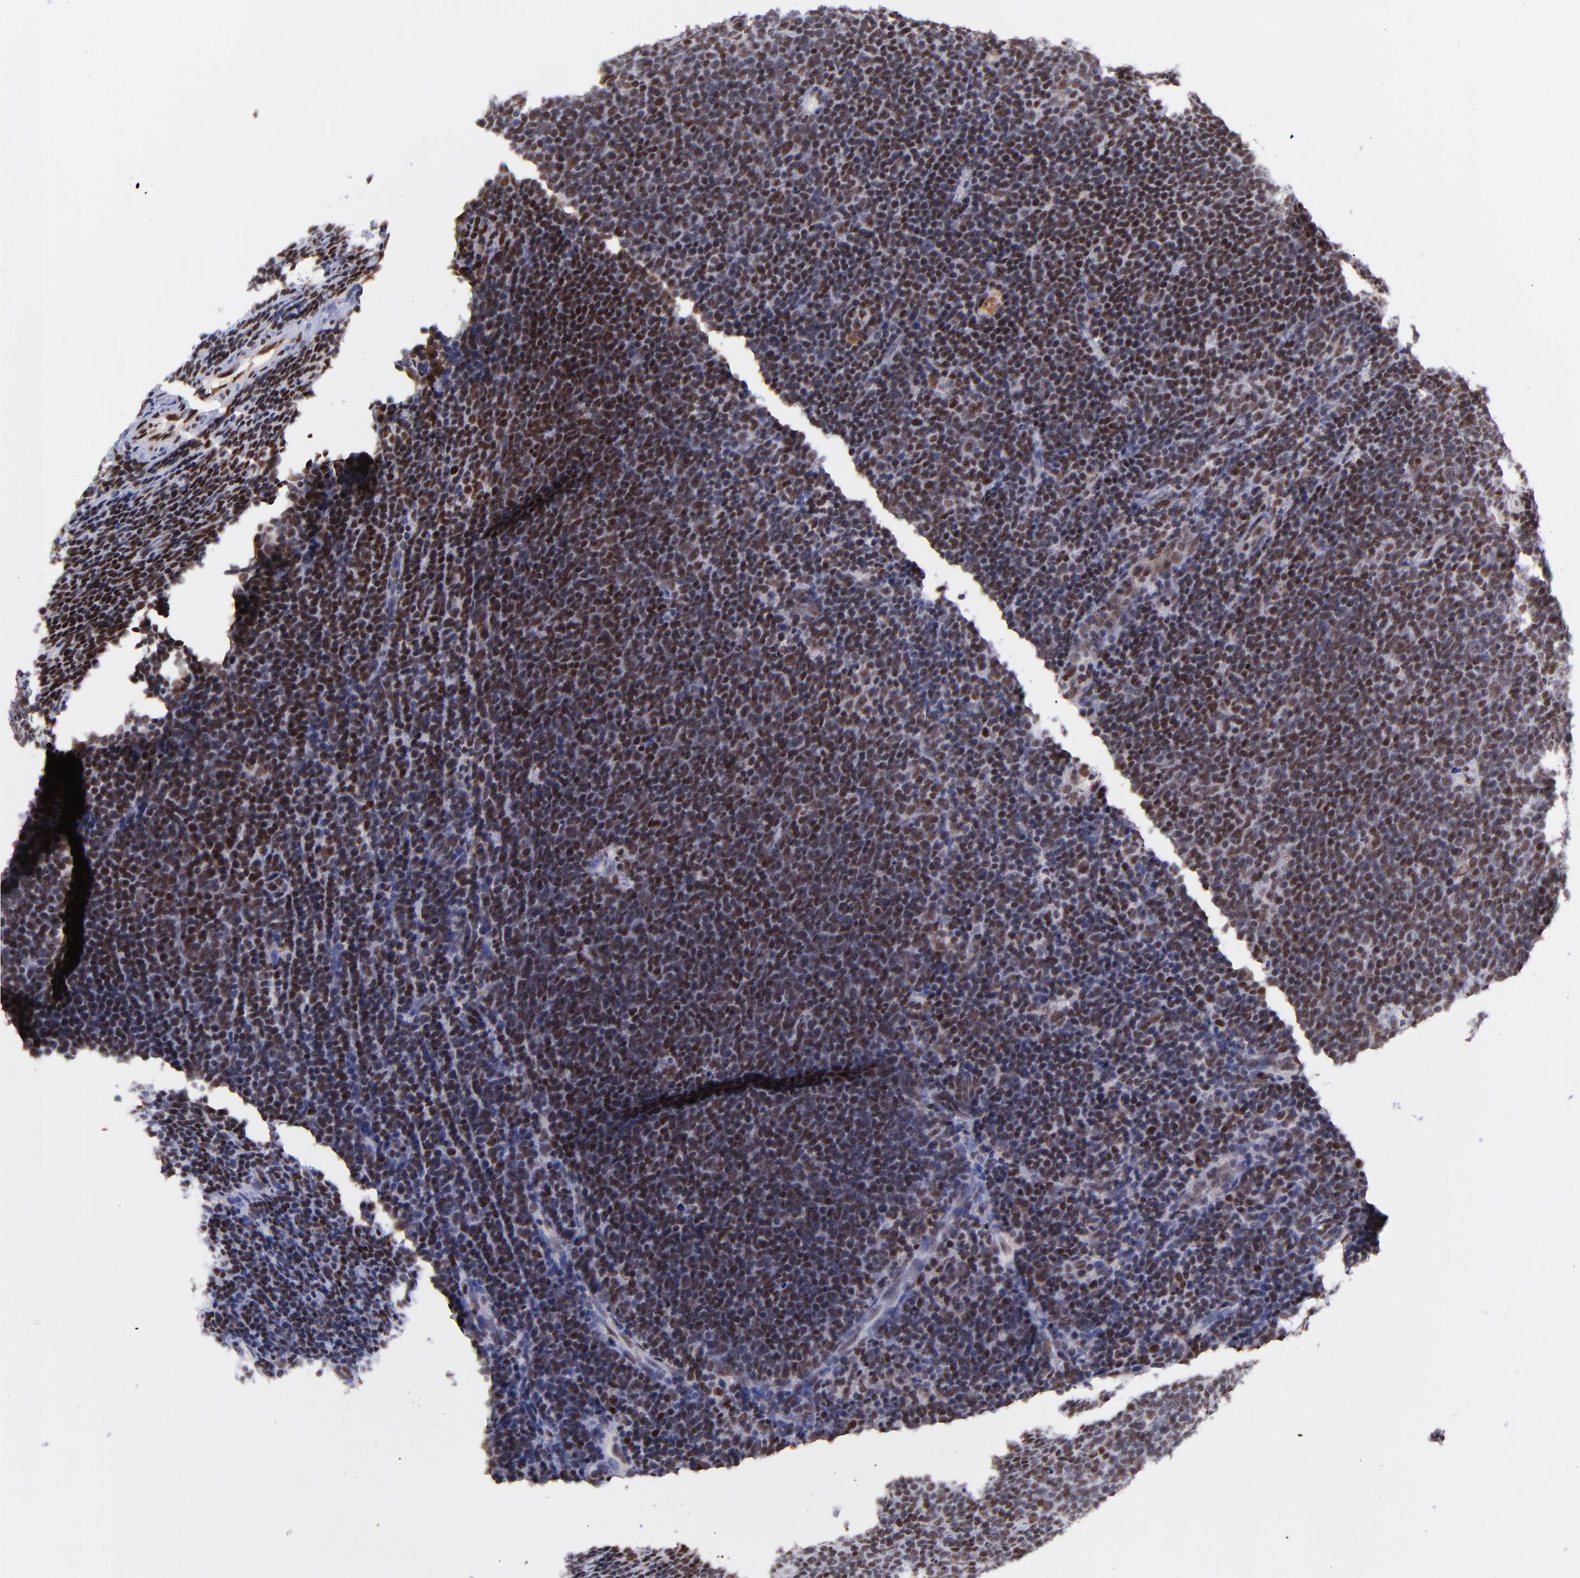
{"staining": {"intensity": "moderate", "quantity": ">75%", "location": "nuclear"}, "tissue": "lymphoma", "cell_type": "Tumor cells", "image_type": "cancer", "snomed": [{"axis": "morphology", "description": "Malignant lymphoma, non-Hodgkin's type, Low grade"}, {"axis": "topography", "description": "Lymph node"}], "caption": "This micrograph shows IHC staining of malignant lymphoma, non-Hodgkin's type (low-grade), with medium moderate nuclear expression in approximately >75% of tumor cells.", "gene": "MIDEAS", "patient": {"sex": "male", "age": 74}}